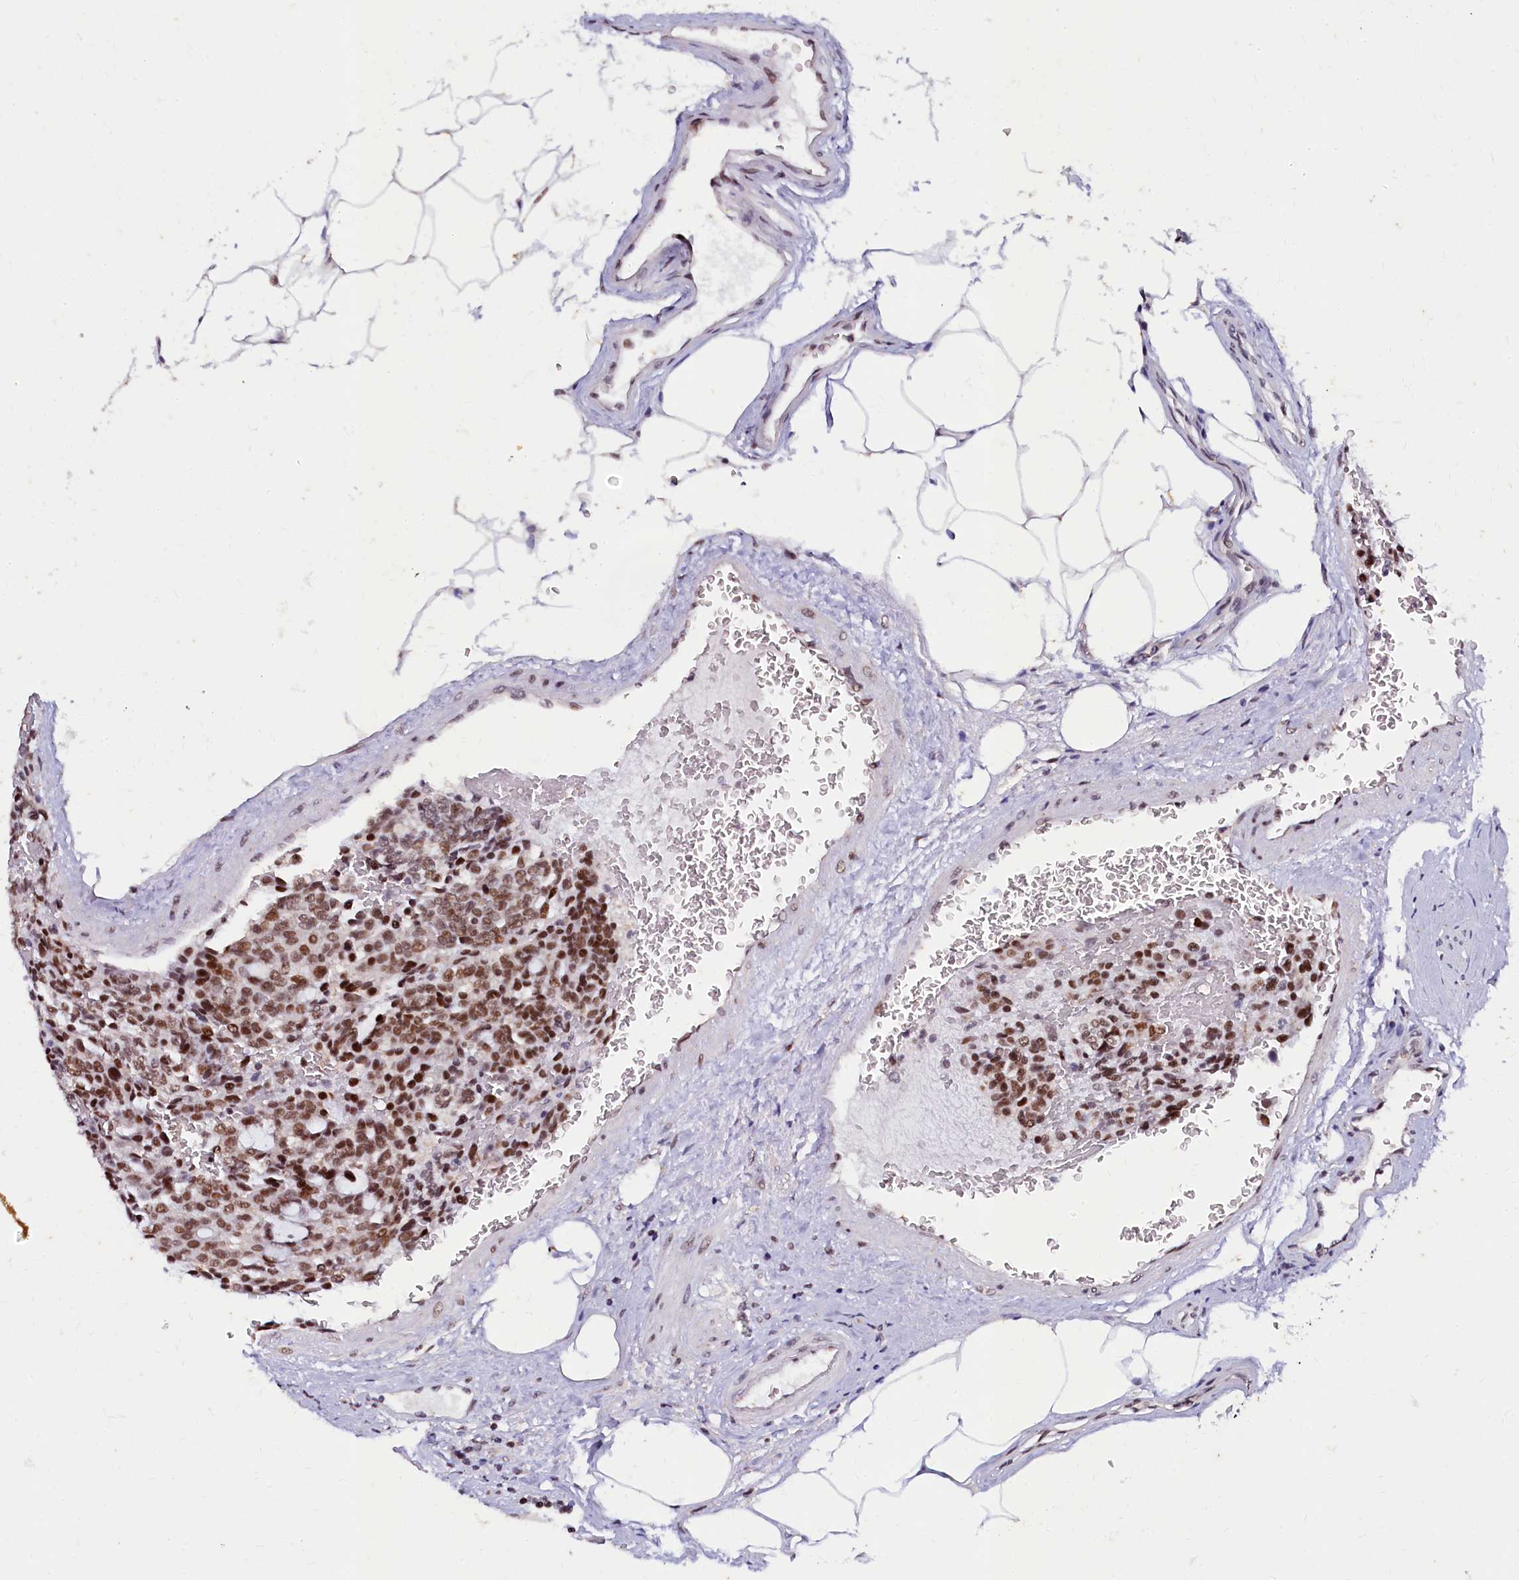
{"staining": {"intensity": "moderate", "quantity": ">75%", "location": "nuclear"}, "tissue": "carcinoid", "cell_type": "Tumor cells", "image_type": "cancer", "snomed": [{"axis": "morphology", "description": "Carcinoid, malignant, NOS"}, {"axis": "topography", "description": "Pancreas"}], "caption": "Protein expression analysis of human carcinoid reveals moderate nuclear expression in approximately >75% of tumor cells.", "gene": "CPSF7", "patient": {"sex": "female", "age": 54}}